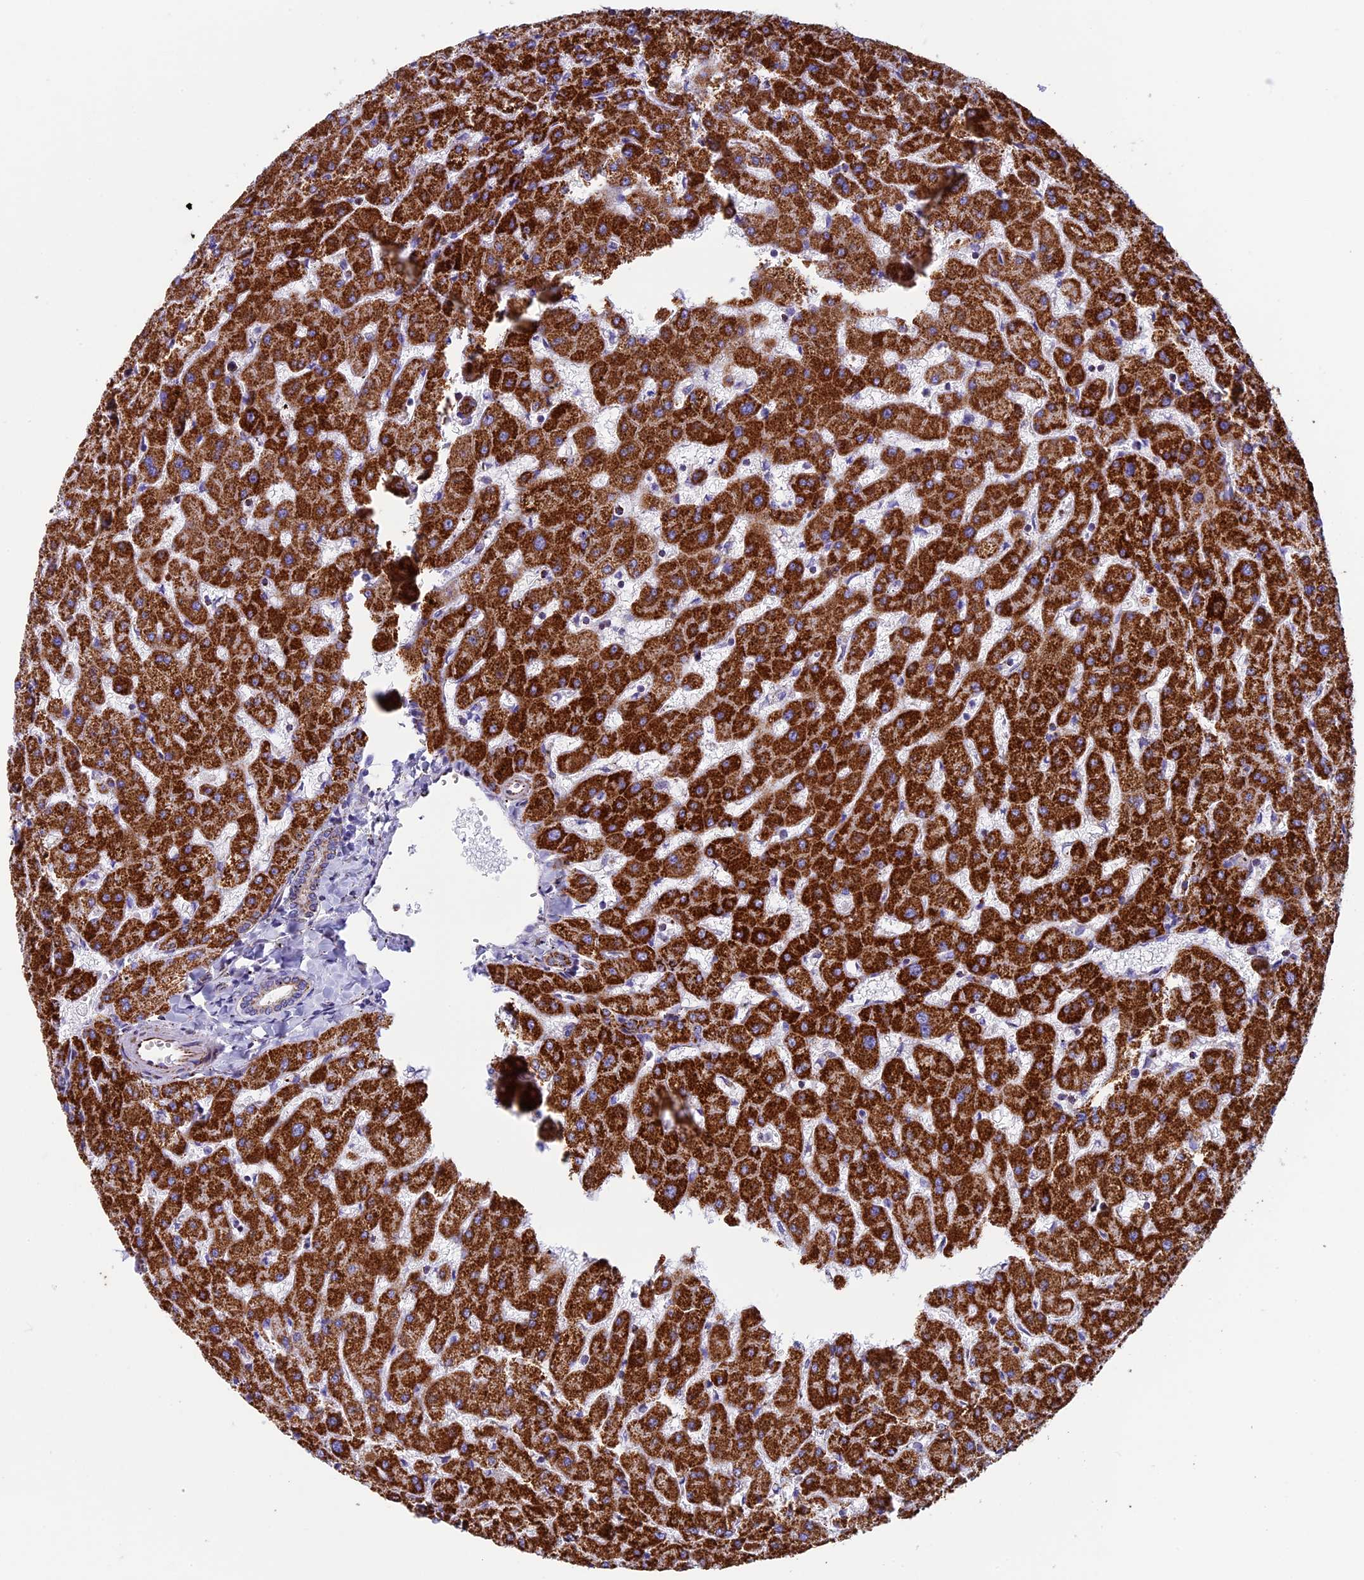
{"staining": {"intensity": "moderate", "quantity": ">75%", "location": "cytoplasmic/membranous"}, "tissue": "liver", "cell_type": "Cholangiocytes", "image_type": "normal", "snomed": [{"axis": "morphology", "description": "Normal tissue, NOS"}, {"axis": "topography", "description": "Liver"}], "caption": "Liver stained with DAB immunohistochemistry (IHC) displays medium levels of moderate cytoplasmic/membranous expression in about >75% of cholangiocytes.", "gene": "UQCRFS1", "patient": {"sex": "female", "age": 63}}